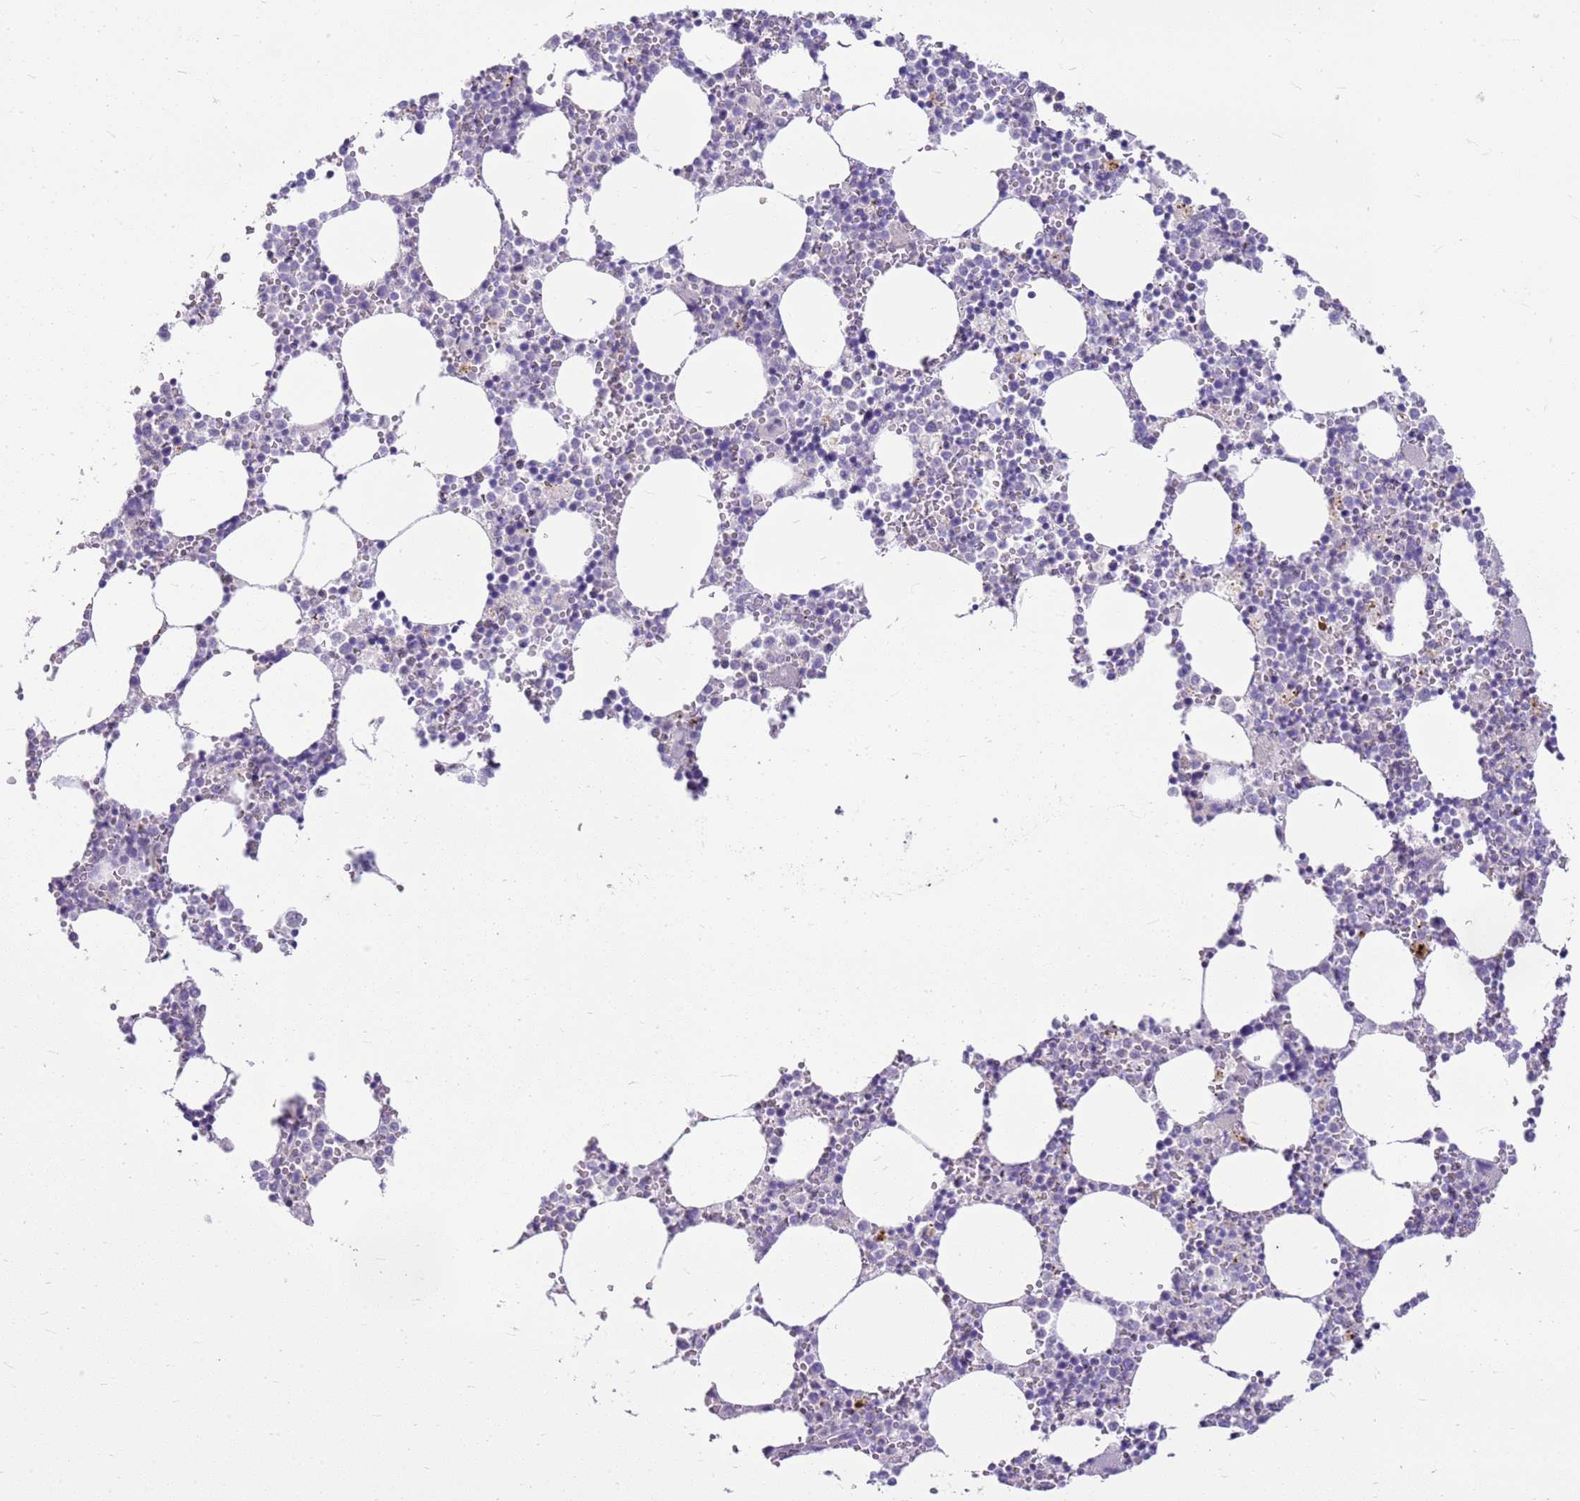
{"staining": {"intensity": "negative", "quantity": "none", "location": "none"}, "tissue": "bone marrow", "cell_type": "Hematopoietic cells", "image_type": "normal", "snomed": [{"axis": "morphology", "description": "Normal tissue, NOS"}, {"axis": "topography", "description": "Bone marrow"}], "caption": "This is an IHC photomicrograph of benign bone marrow. There is no positivity in hematopoietic cells.", "gene": "FABP2", "patient": {"sex": "female", "age": 64}}